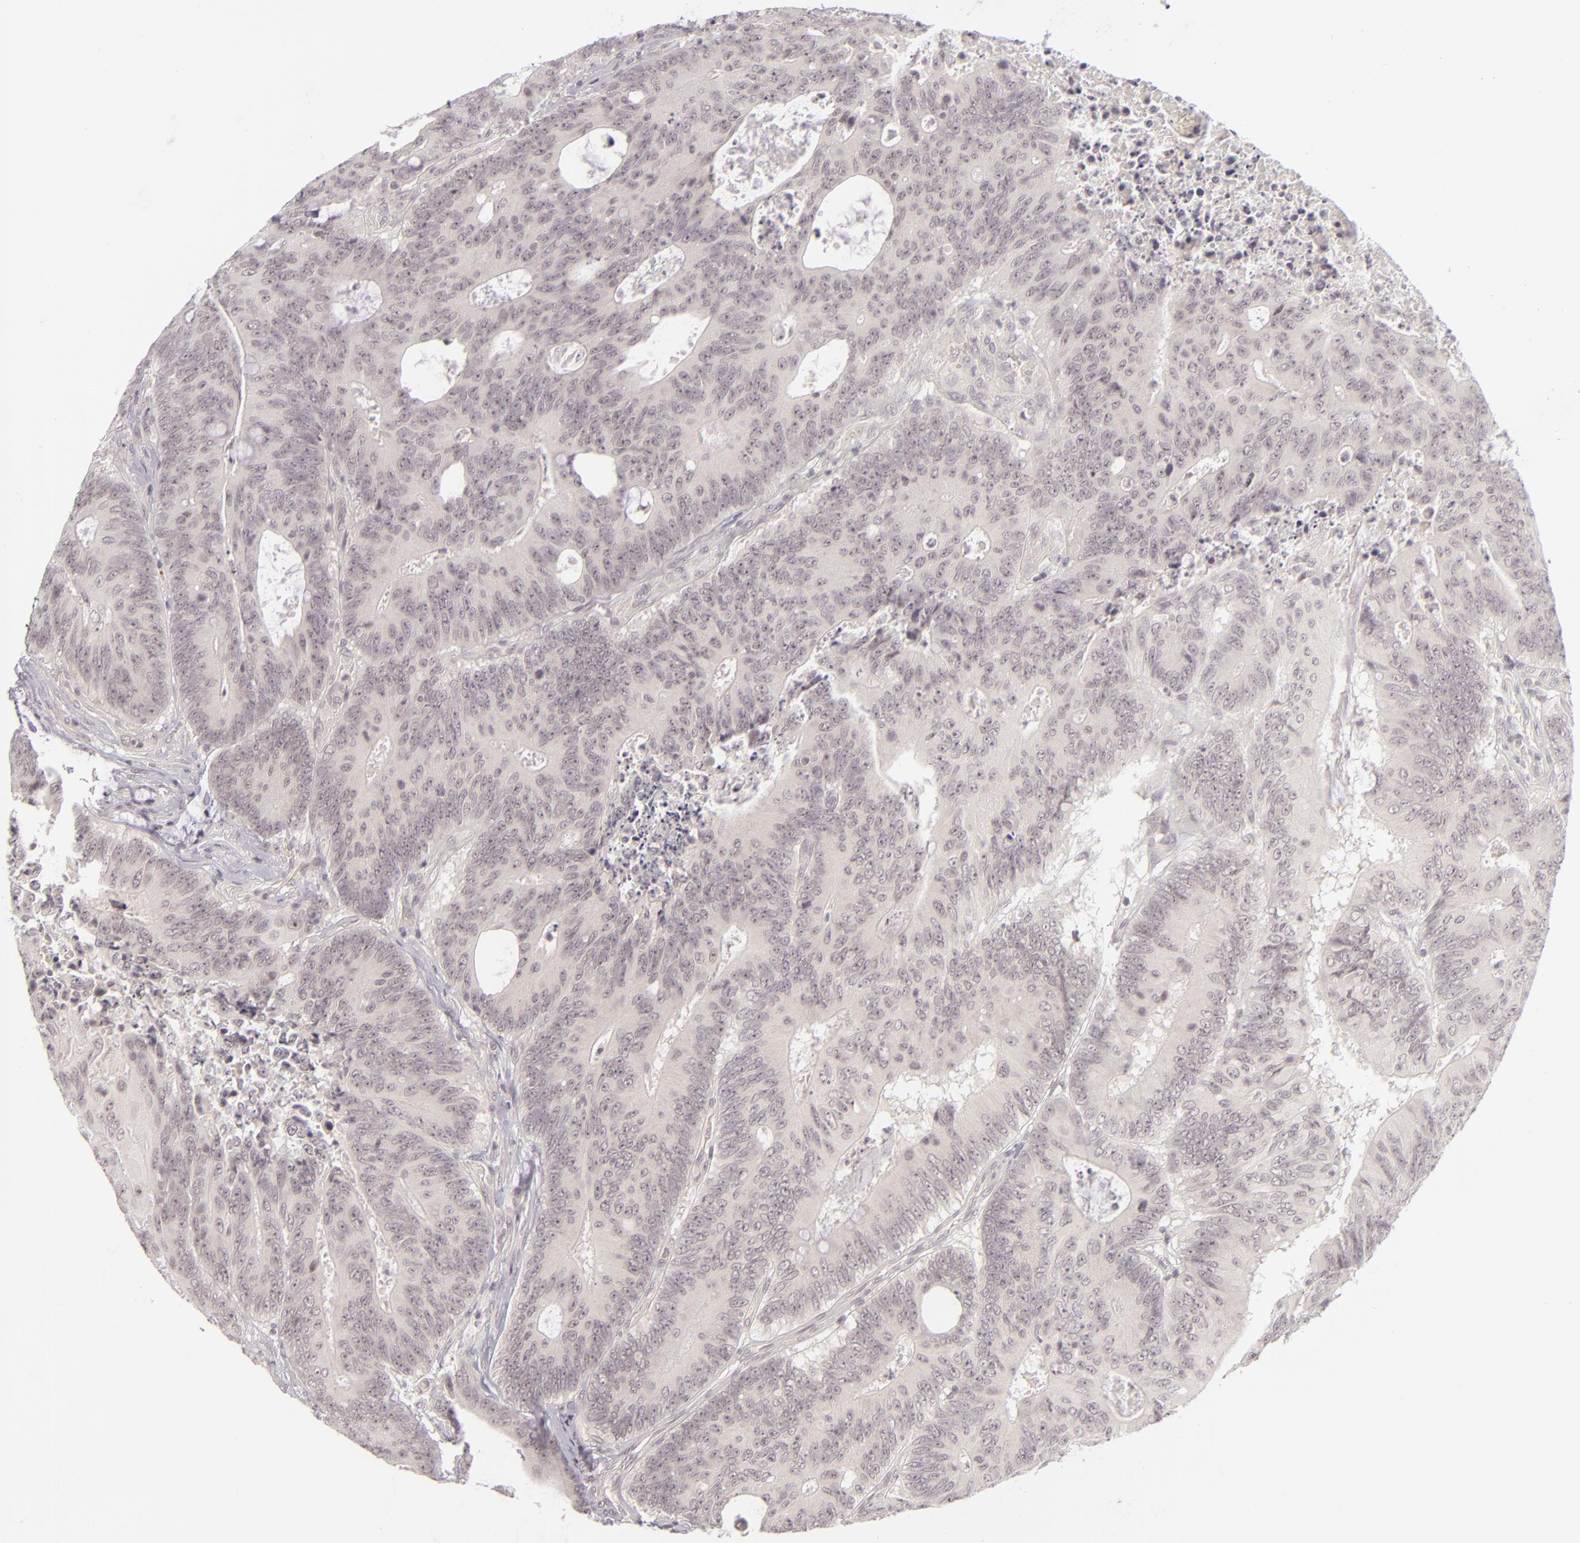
{"staining": {"intensity": "negative", "quantity": "none", "location": "none"}, "tissue": "colorectal cancer", "cell_type": "Tumor cells", "image_type": "cancer", "snomed": [{"axis": "morphology", "description": "Adenocarcinoma, NOS"}, {"axis": "topography", "description": "Colon"}], "caption": "This is an IHC photomicrograph of colorectal adenocarcinoma. There is no staining in tumor cells.", "gene": "DLG3", "patient": {"sex": "male", "age": 65}}